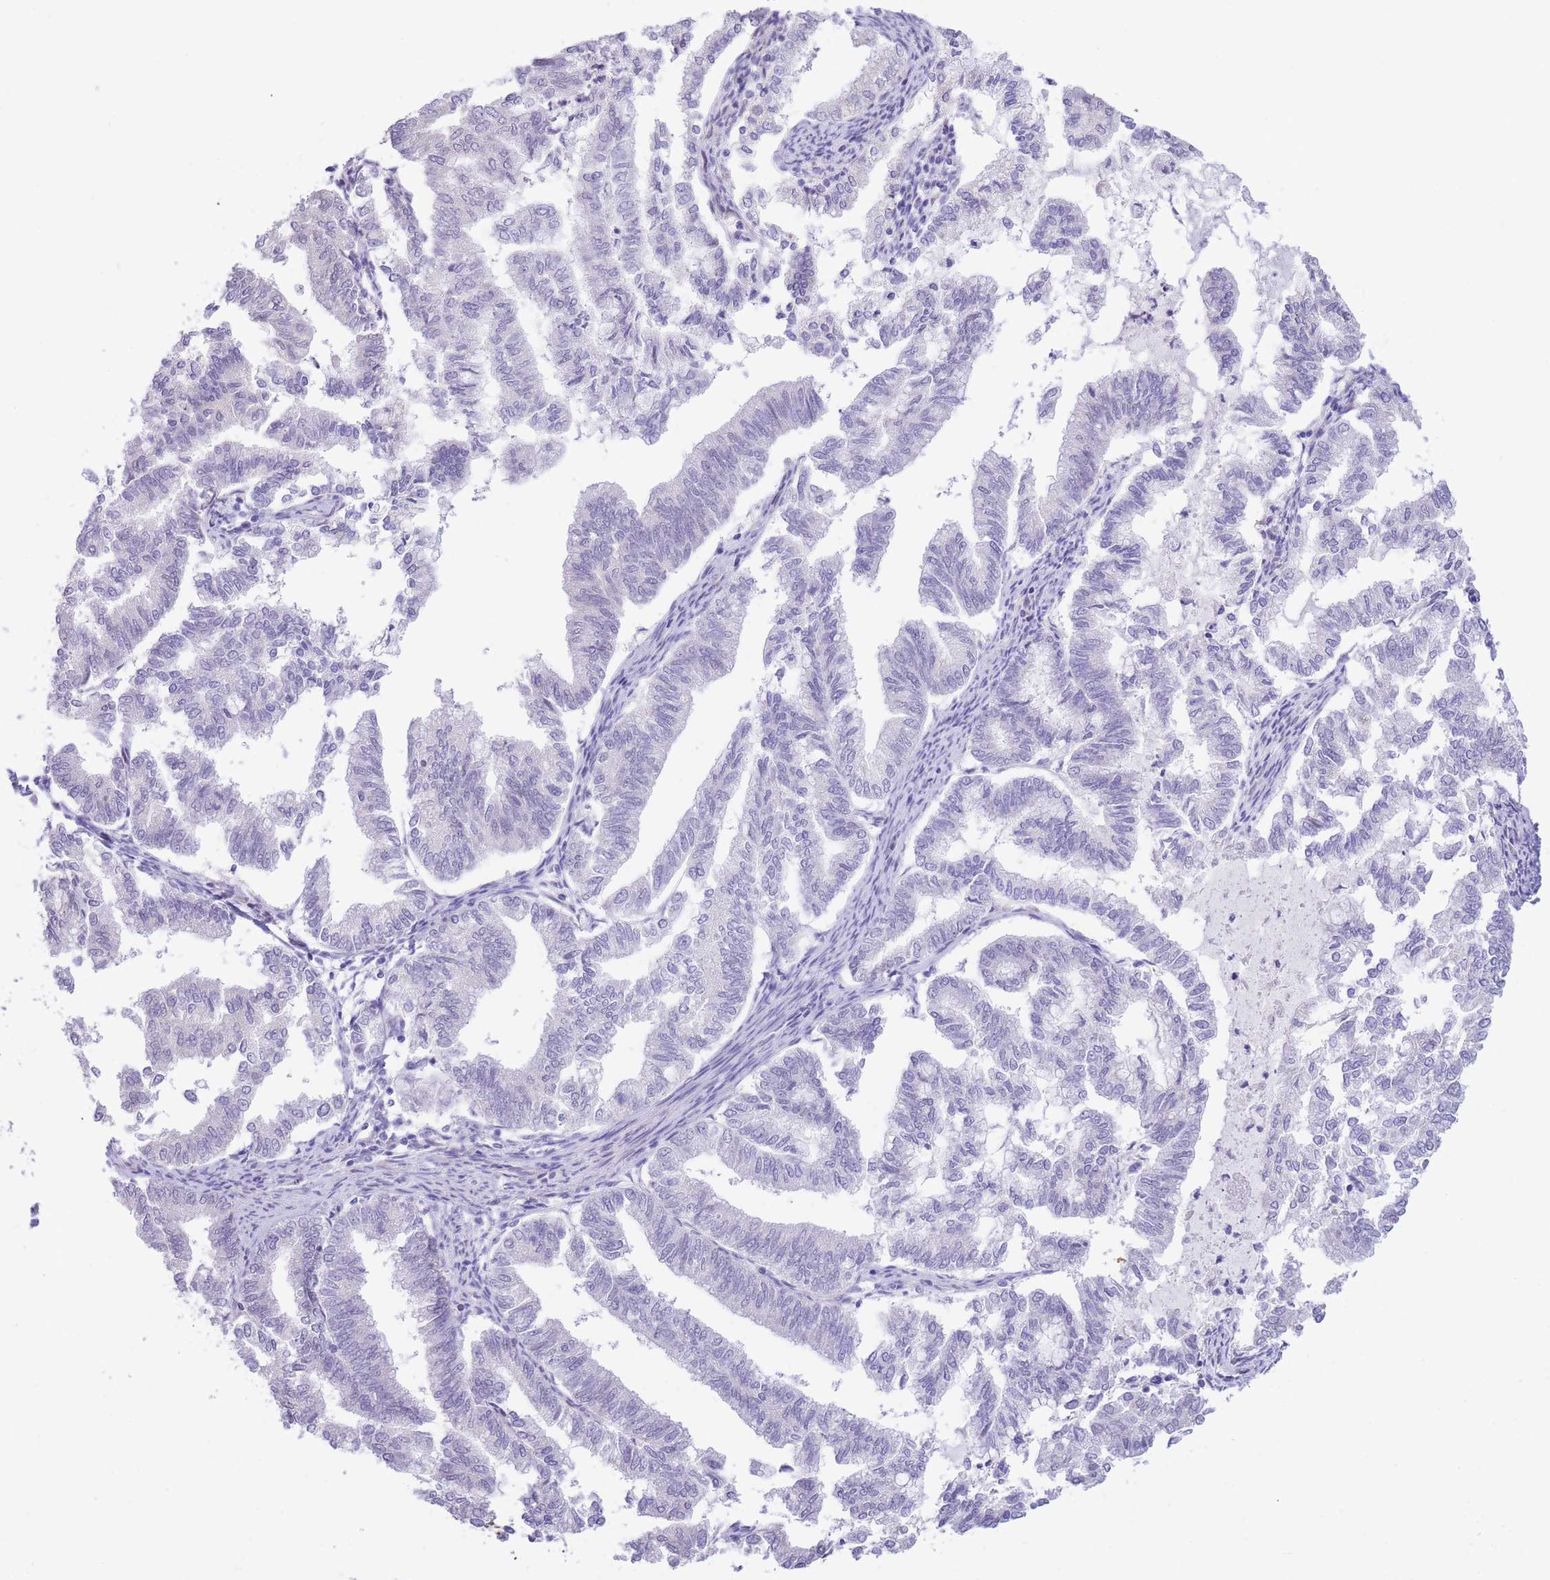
{"staining": {"intensity": "negative", "quantity": "none", "location": "none"}, "tissue": "endometrial cancer", "cell_type": "Tumor cells", "image_type": "cancer", "snomed": [{"axis": "morphology", "description": "Adenocarcinoma, NOS"}, {"axis": "topography", "description": "Endometrium"}], "caption": "IHC micrograph of neoplastic tissue: endometrial adenocarcinoma stained with DAB (3,3'-diaminobenzidine) reveals no significant protein staining in tumor cells.", "gene": "PSG8", "patient": {"sex": "female", "age": 79}}